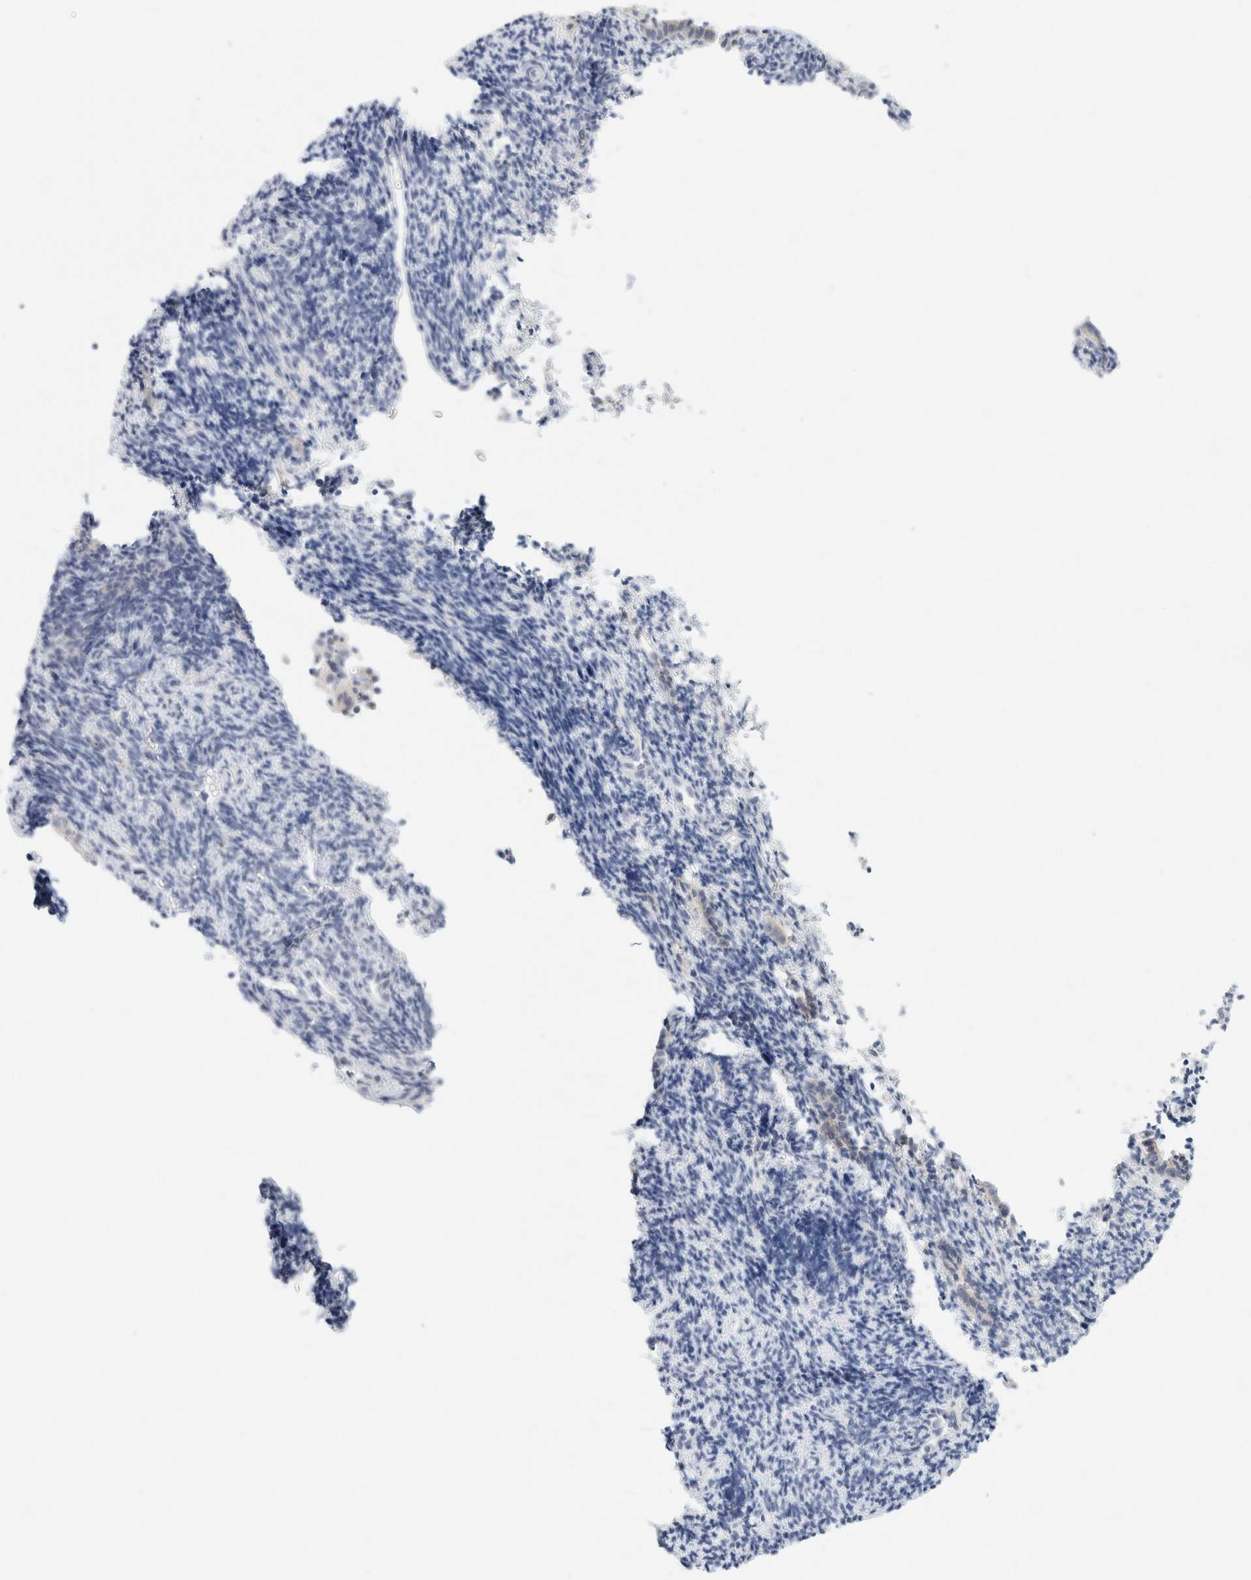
{"staining": {"intensity": "negative", "quantity": "none", "location": "none"}, "tissue": "endometrium", "cell_type": "Cells in endometrial stroma", "image_type": "normal", "snomed": [{"axis": "morphology", "description": "Normal tissue, NOS"}, {"axis": "topography", "description": "Uterus"}, {"axis": "topography", "description": "Endometrium"}], "caption": "A high-resolution photomicrograph shows IHC staining of unremarkable endometrium, which reveals no significant positivity in cells in endometrial stroma. (Immunohistochemistry, brightfield microscopy, high magnification).", "gene": "KRT20", "patient": {"sex": "female", "age": 33}}